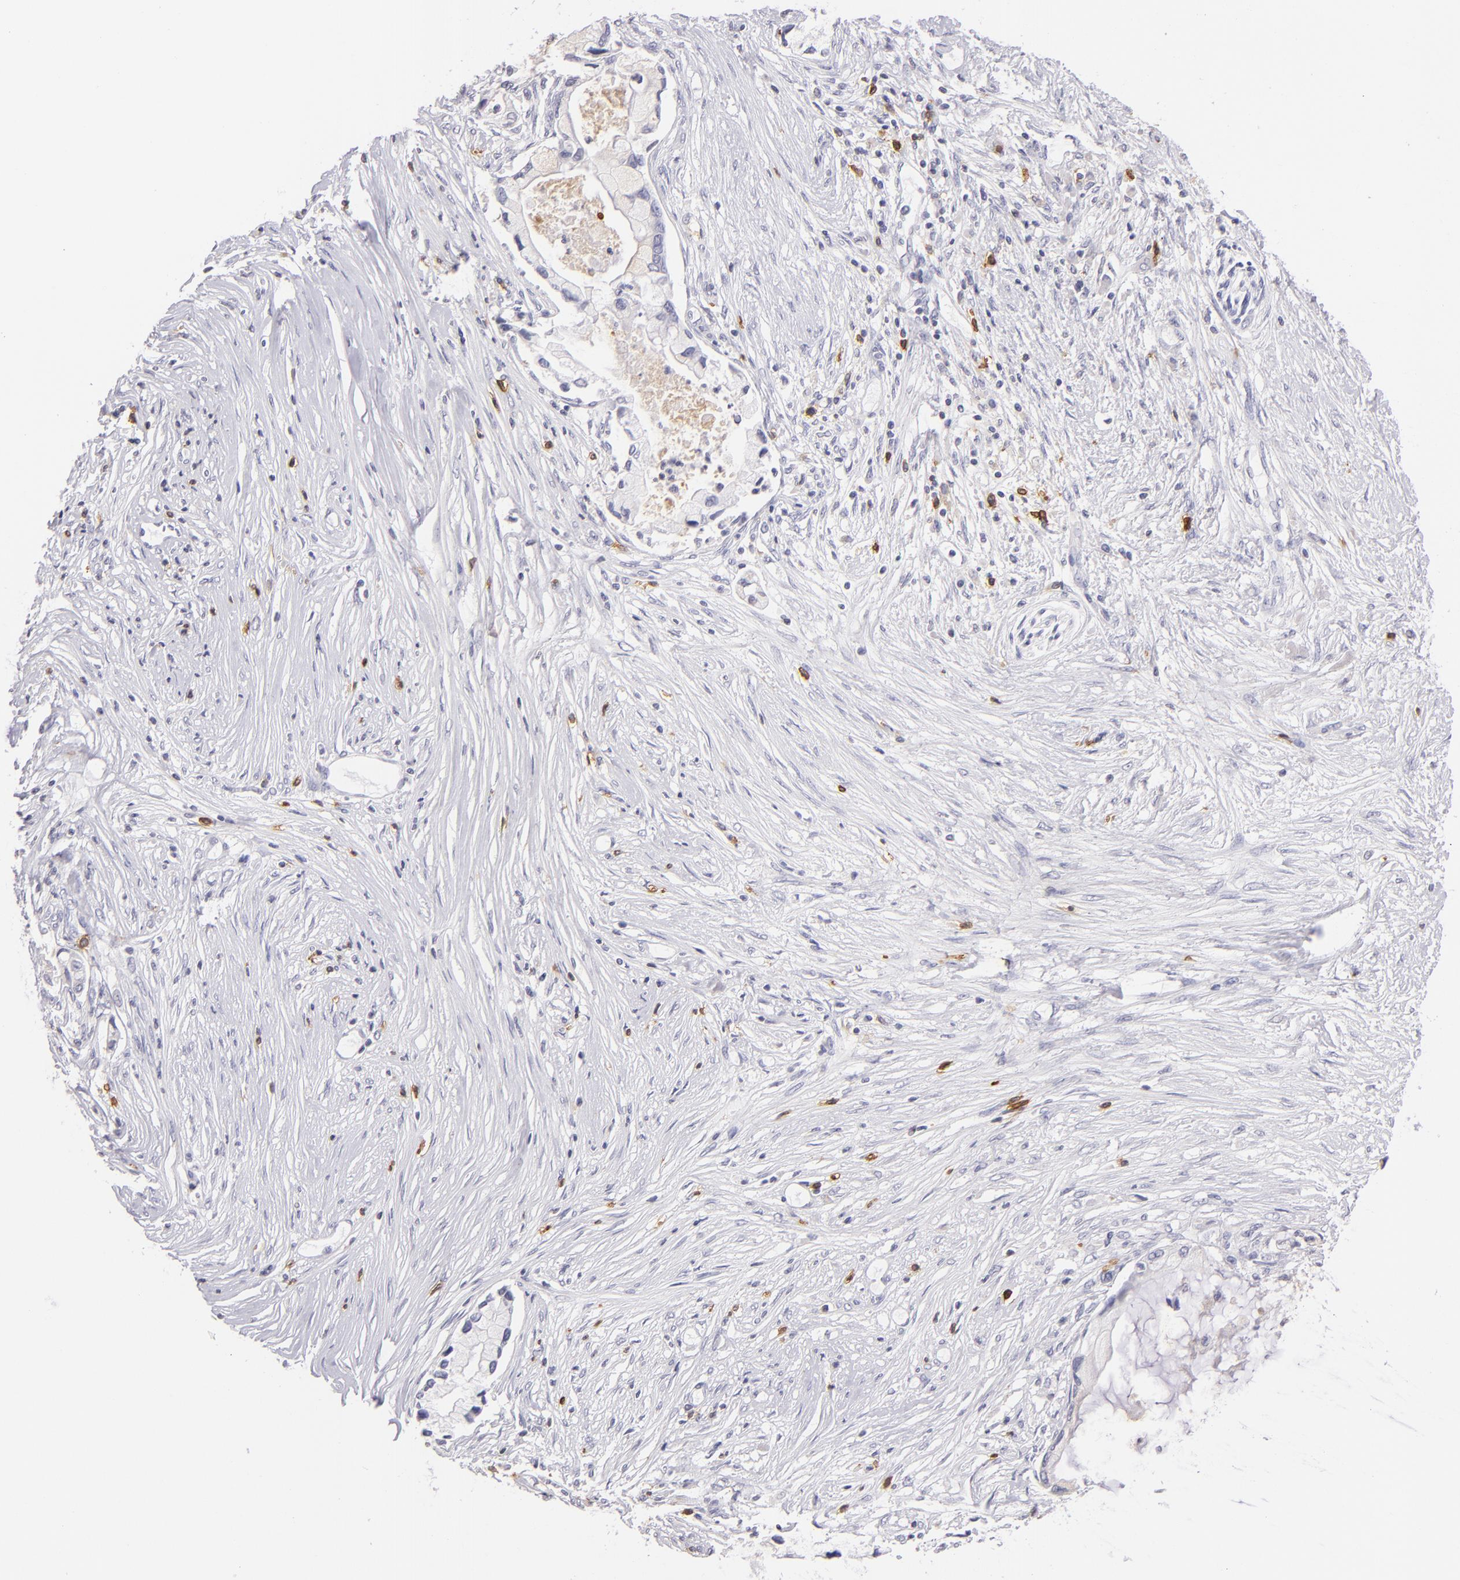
{"staining": {"intensity": "negative", "quantity": "none", "location": "none"}, "tissue": "pancreatic cancer", "cell_type": "Tumor cells", "image_type": "cancer", "snomed": [{"axis": "morphology", "description": "Adenocarcinoma, NOS"}, {"axis": "topography", "description": "Pancreas"}], "caption": "Pancreatic adenocarcinoma stained for a protein using immunohistochemistry (IHC) demonstrates no expression tumor cells.", "gene": "IL2RA", "patient": {"sex": "female", "age": 59}}